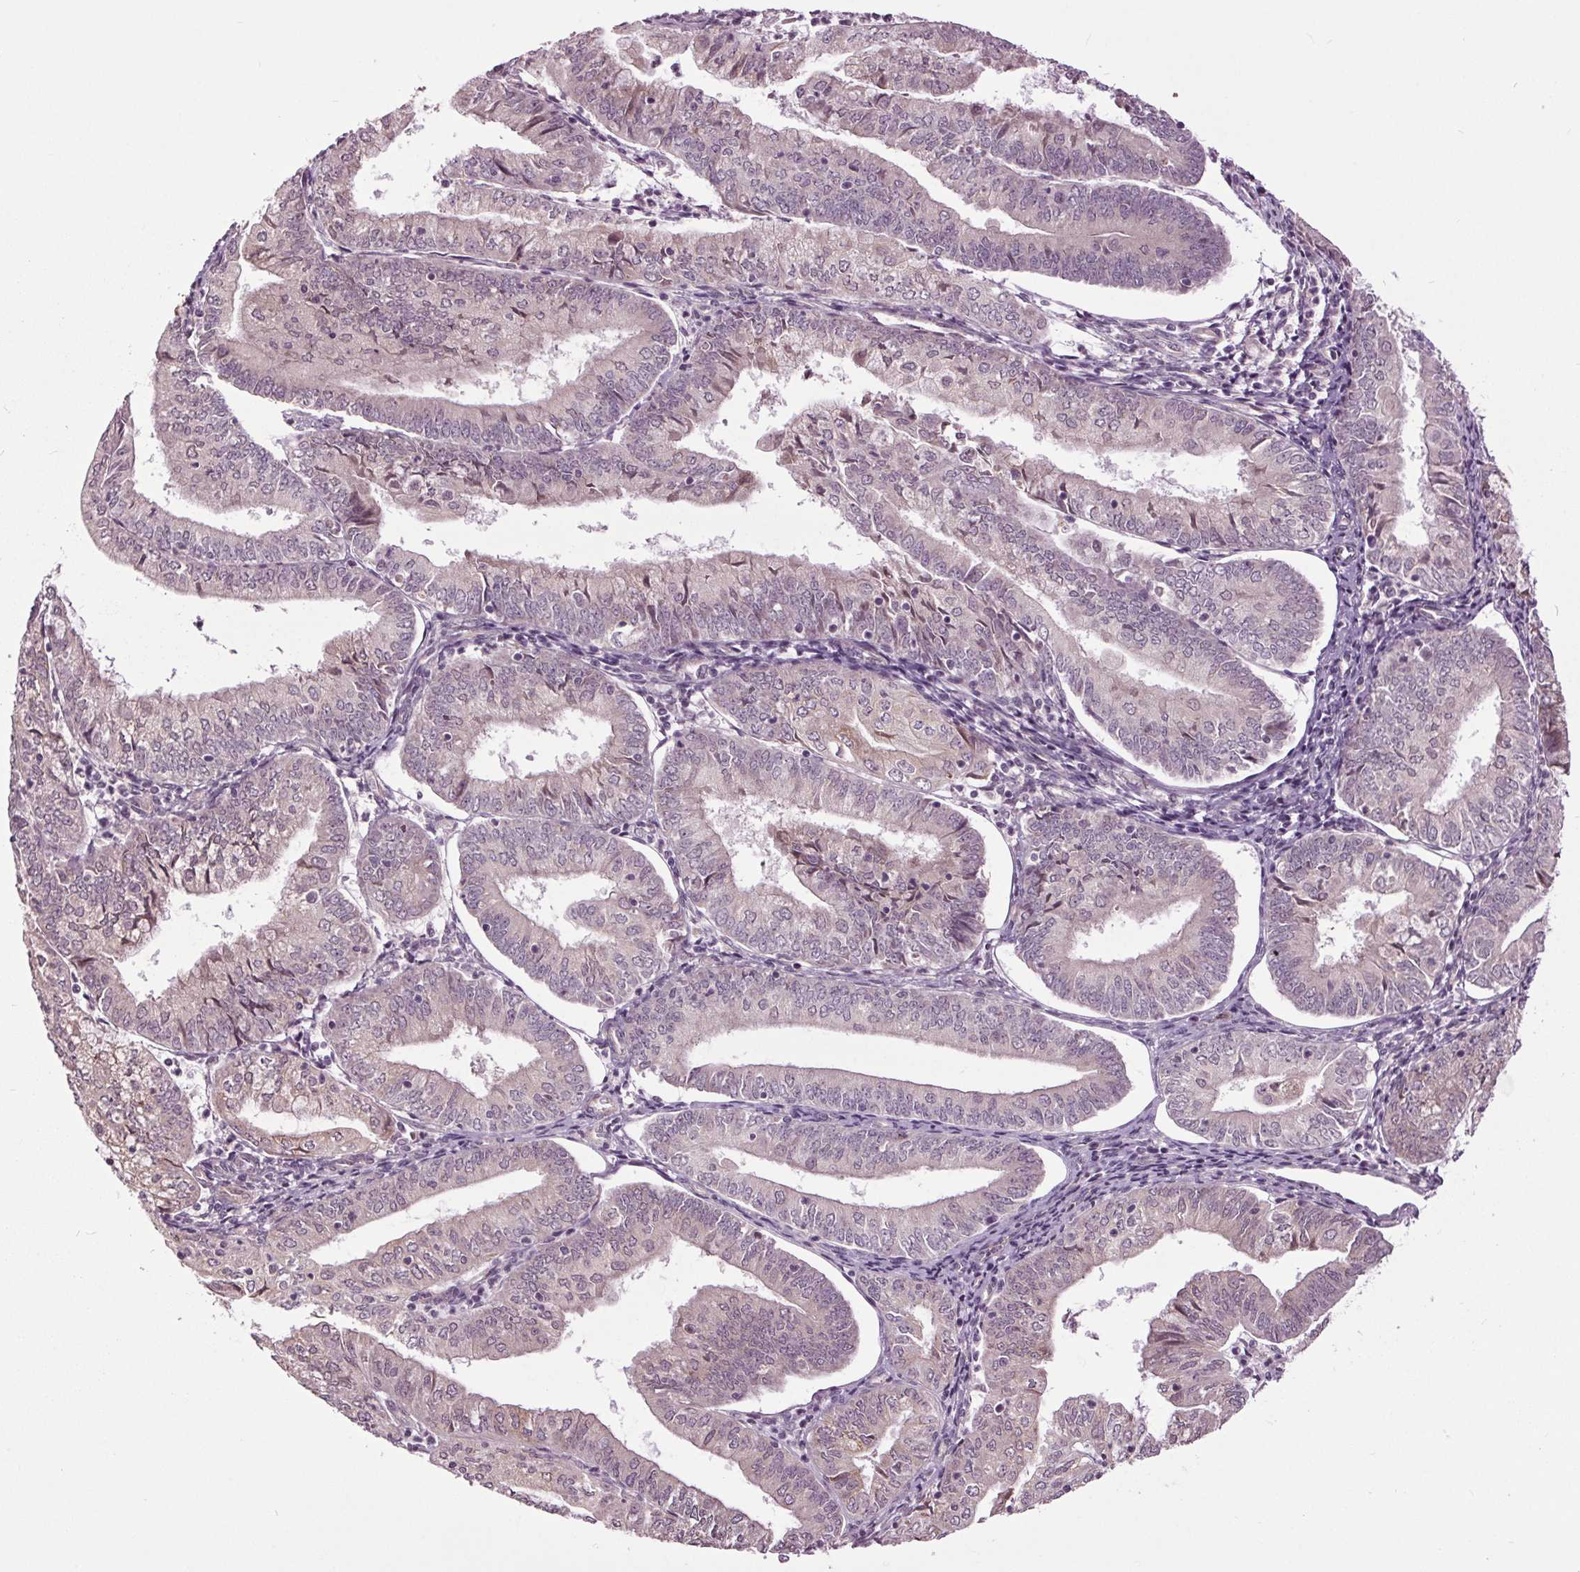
{"staining": {"intensity": "weak", "quantity": "<25%", "location": "cytoplasmic/membranous"}, "tissue": "endometrial cancer", "cell_type": "Tumor cells", "image_type": "cancer", "snomed": [{"axis": "morphology", "description": "Adenocarcinoma, NOS"}, {"axis": "topography", "description": "Endometrium"}], "caption": "The IHC image has no significant expression in tumor cells of endometrial cancer (adenocarcinoma) tissue.", "gene": "HAUS5", "patient": {"sex": "female", "age": 55}}